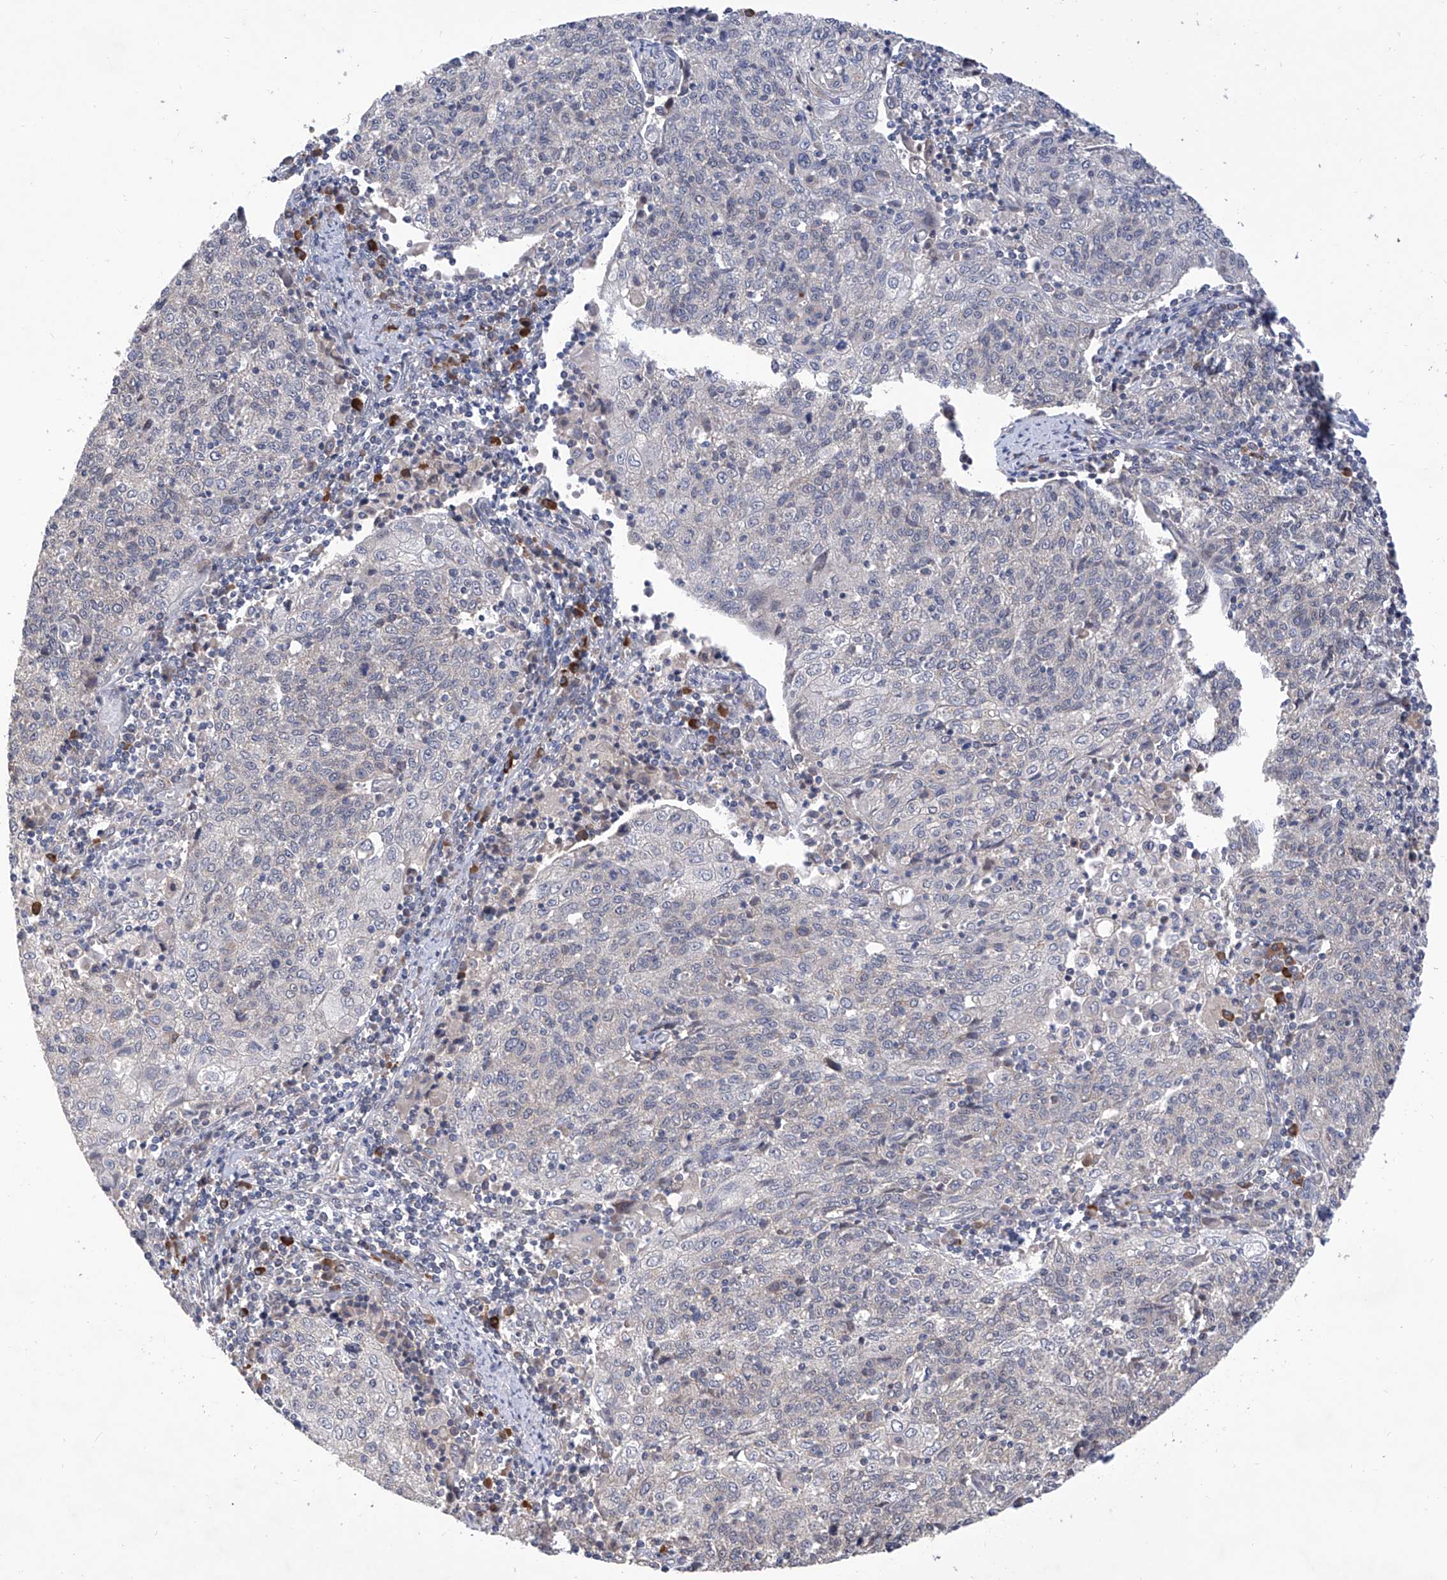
{"staining": {"intensity": "negative", "quantity": "none", "location": "none"}, "tissue": "cervical cancer", "cell_type": "Tumor cells", "image_type": "cancer", "snomed": [{"axis": "morphology", "description": "Squamous cell carcinoma, NOS"}, {"axis": "topography", "description": "Cervix"}], "caption": "There is no significant staining in tumor cells of cervical squamous cell carcinoma. (DAB (3,3'-diaminobenzidine) immunohistochemistry (IHC) visualized using brightfield microscopy, high magnification).", "gene": "USP45", "patient": {"sex": "female", "age": 48}}